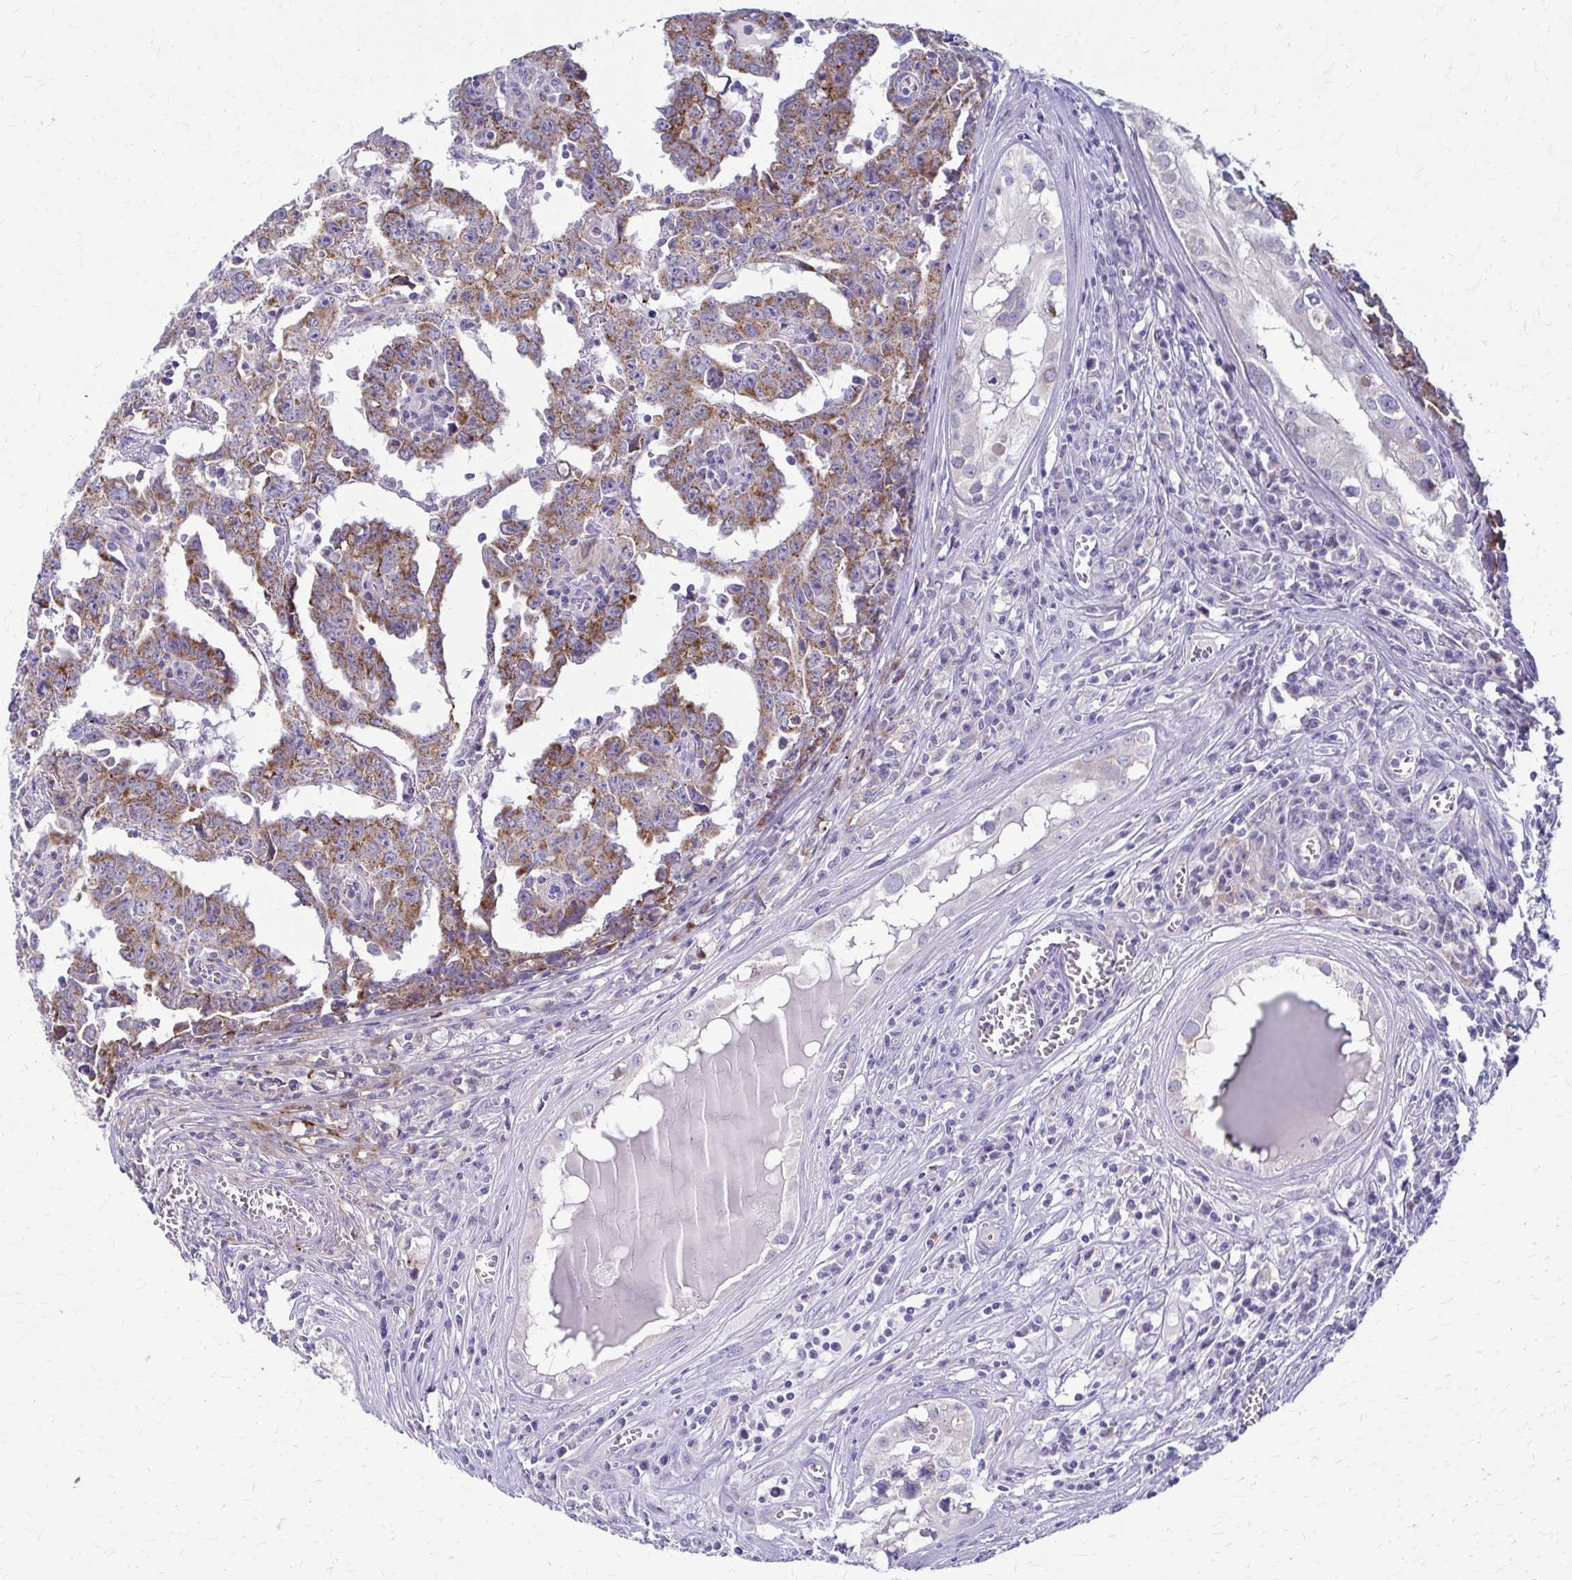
{"staining": {"intensity": "moderate", "quantity": ">75%", "location": "cytoplasmic/membranous"}, "tissue": "testis cancer", "cell_type": "Tumor cells", "image_type": "cancer", "snomed": [{"axis": "morphology", "description": "Carcinoma, Embryonal, NOS"}, {"axis": "topography", "description": "Testis"}], "caption": "Immunohistochemistry histopathology image of human testis cancer stained for a protein (brown), which exhibits medium levels of moderate cytoplasmic/membranous positivity in approximately >75% of tumor cells.", "gene": "SAMD13", "patient": {"sex": "male", "age": 22}}